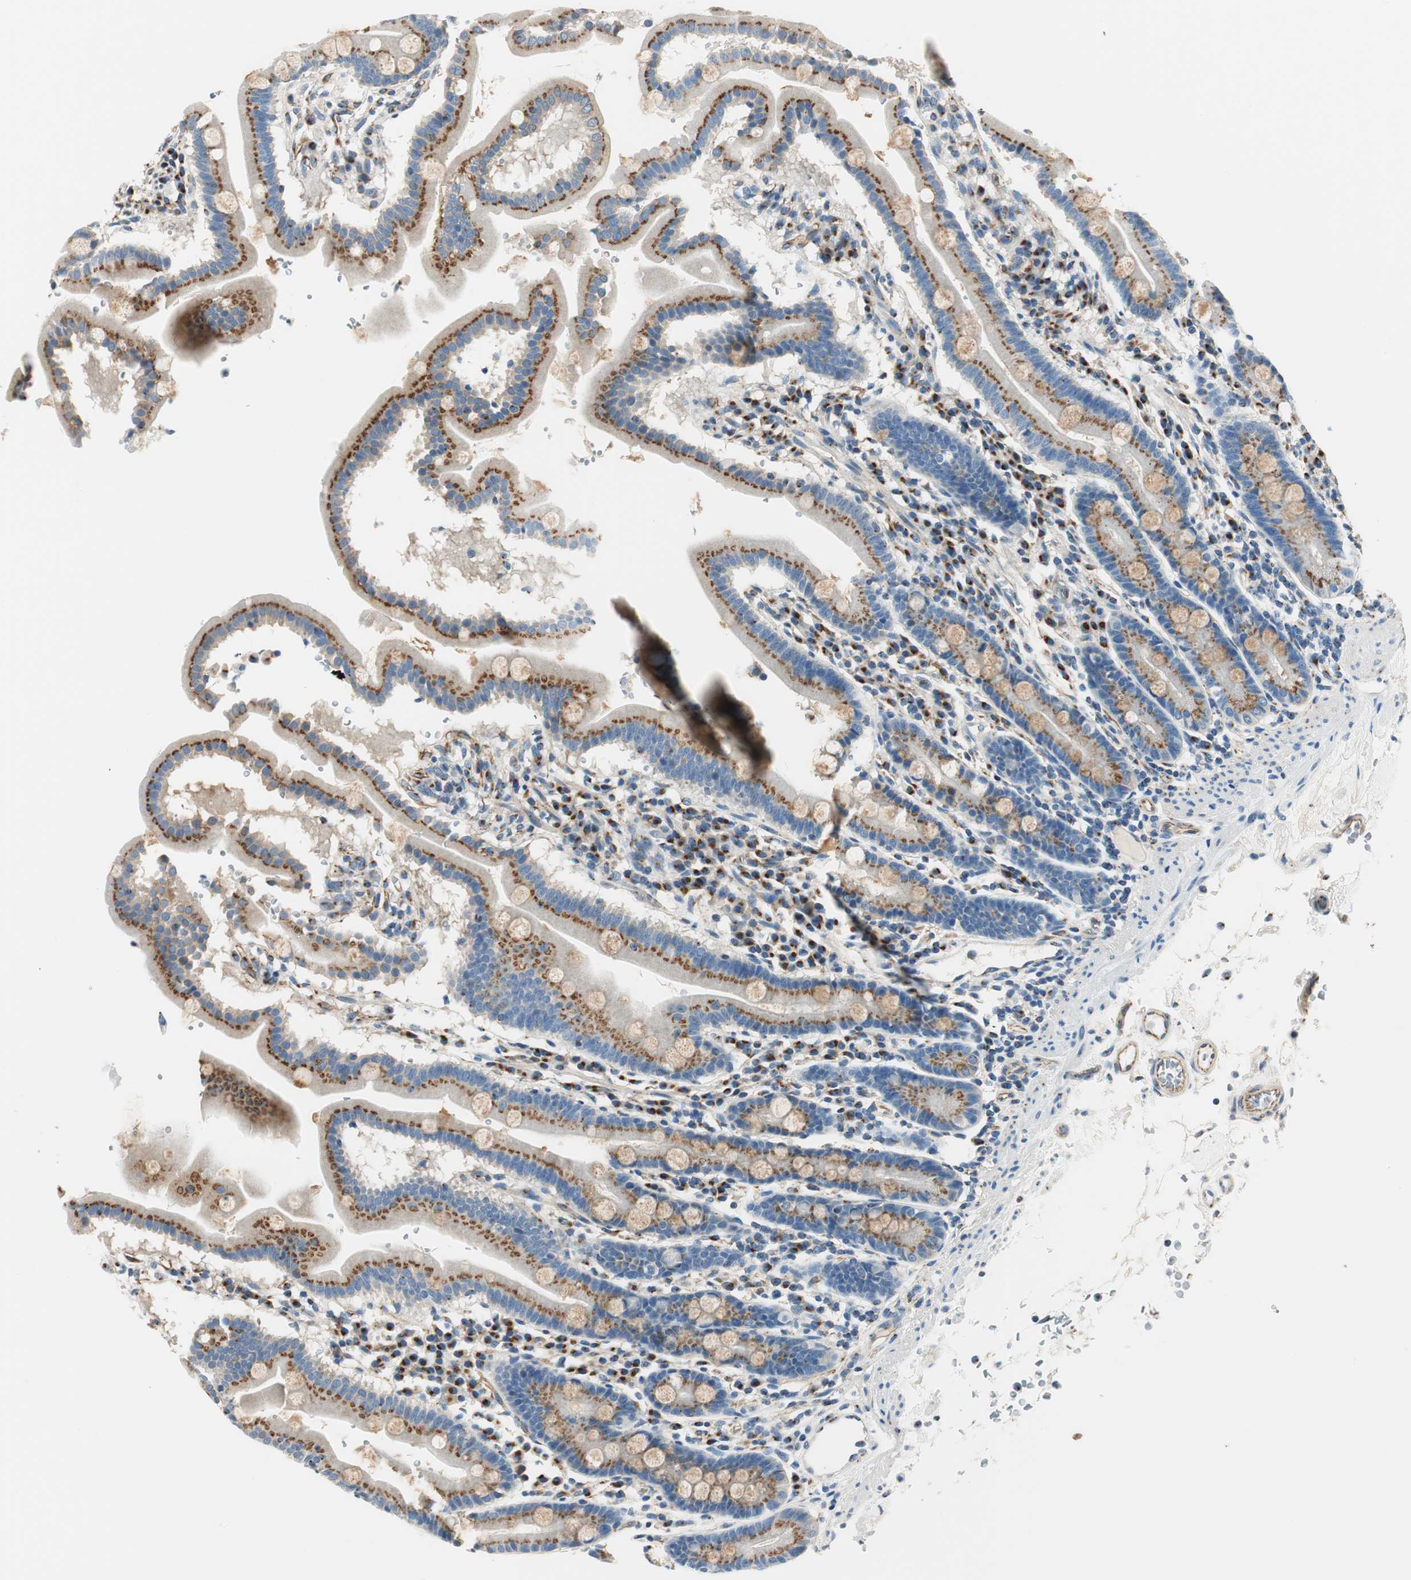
{"staining": {"intensity": "strong", "quantity": ">75%", "location": "cytoplasmic/membranous"}, "tissue": "duodenum", "cell_type": "Glandular cells", "image_type": "normal", "snomed": [{"axis": "morphology", "description": "Normal tissue, NOS"}, {"axis": "topography", "description": "Duodenum"}], "caption": "Approximately >75% of glandular cells in unremarkable duodenum exhibit strong cytoplasmic/membranous protein staining as visualized by brown immunohistochemical staining.", "gene": "TMF1", "patient": {"sex": "male", "age": 50}}